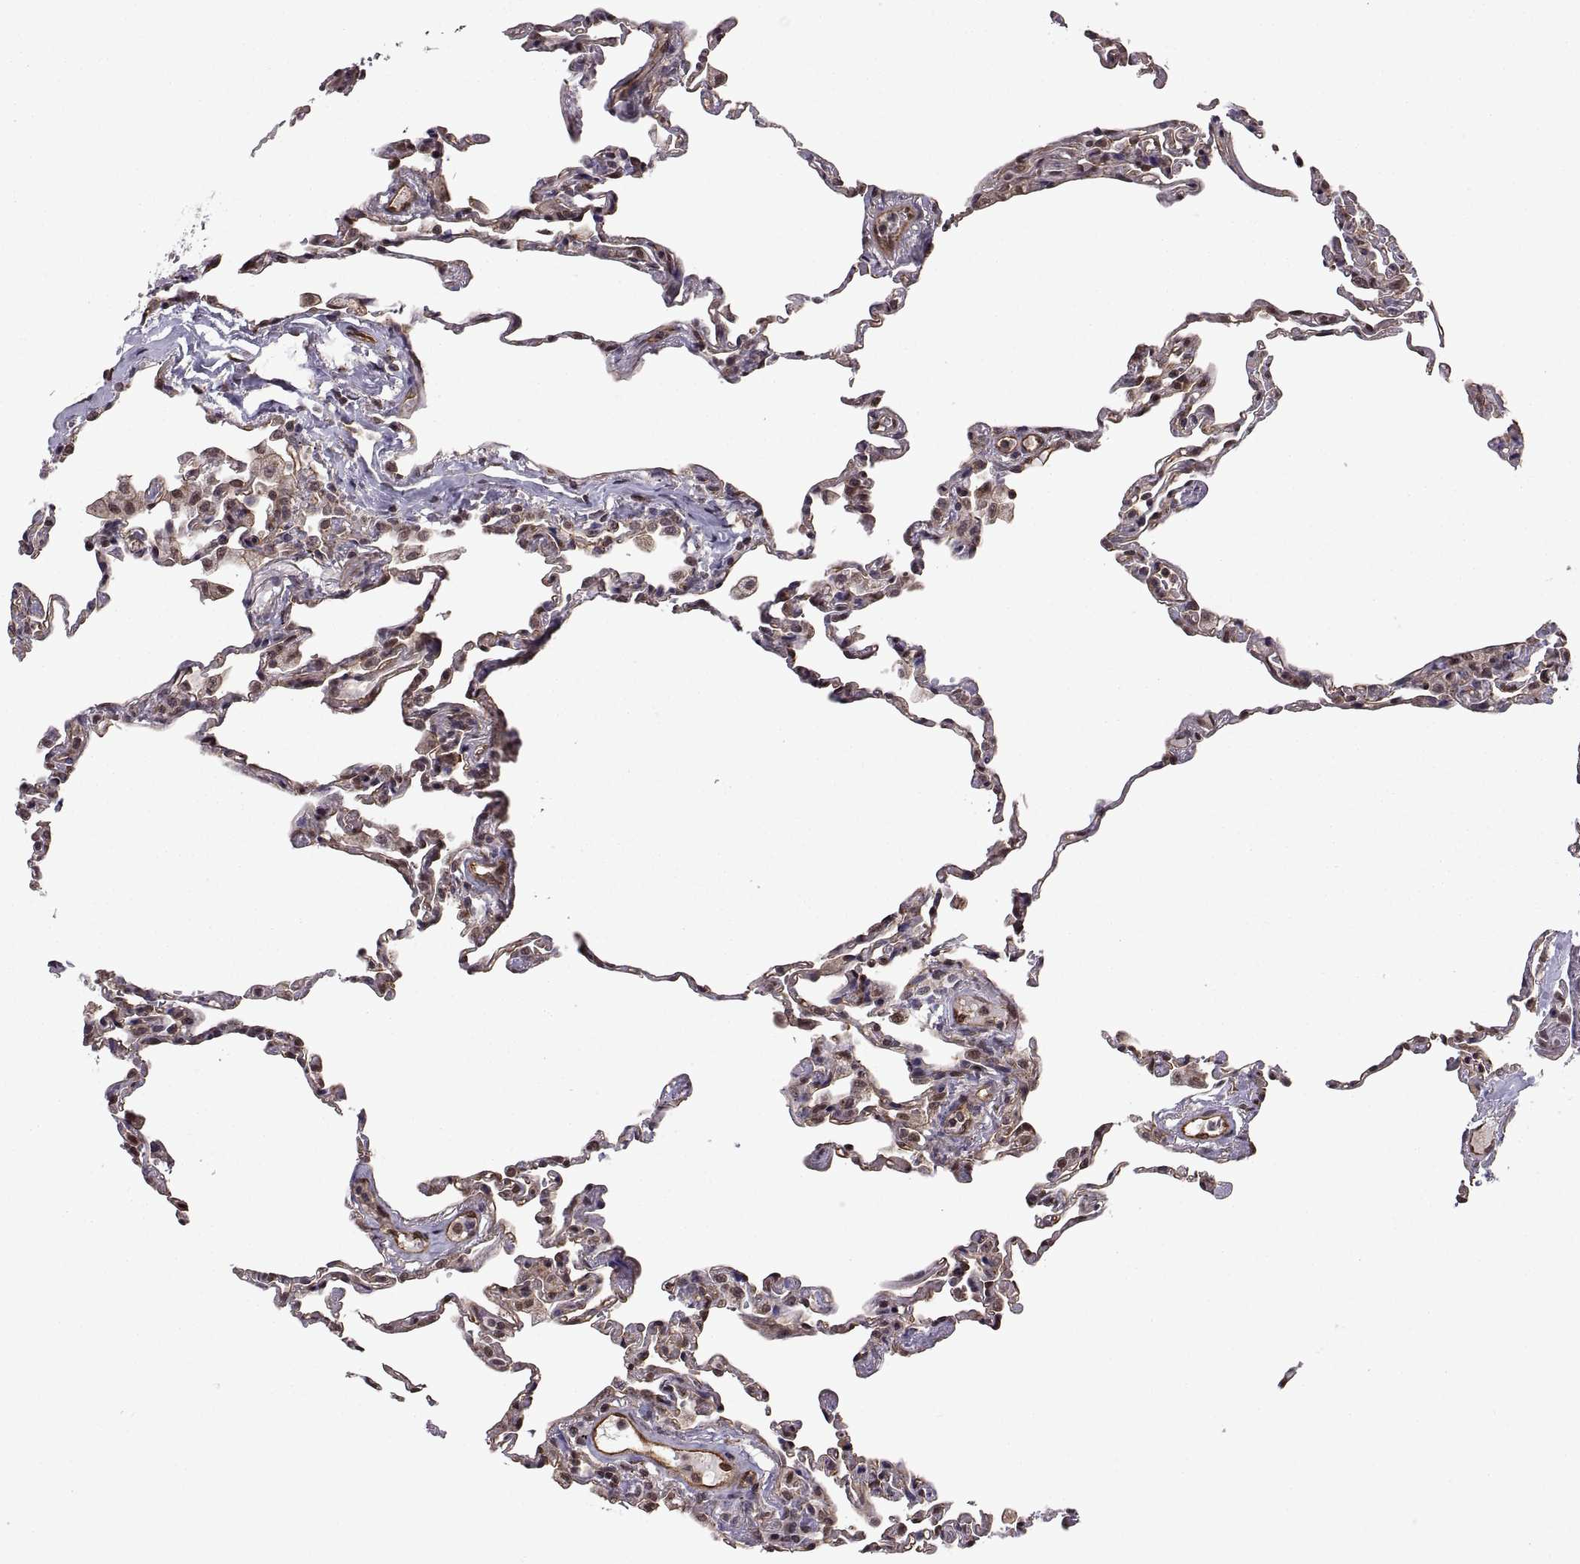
{"staining": {"intensity": "moderate", "quantity": ">75%", "location": "nuclear"}, "tissue": "lung", "cell_type": "Alveolar cells", "image_type": "normal", "snomed": [{"axis": "morphology", "description": "Normal tissue, NOS"}, {"axis": "topography", "description": "Lung"}], "caption": "Immunohistochemistry photomicrograph of unremarkable lung: human lung stained using immunohistochemistry reveals medium levels of moderate protein expression localized specifically in the nuclear of alveolar cells, appearing as a nuclear brown color.", "gene": "ARRB1", "patient": {"sex": "female", "age": 57}}